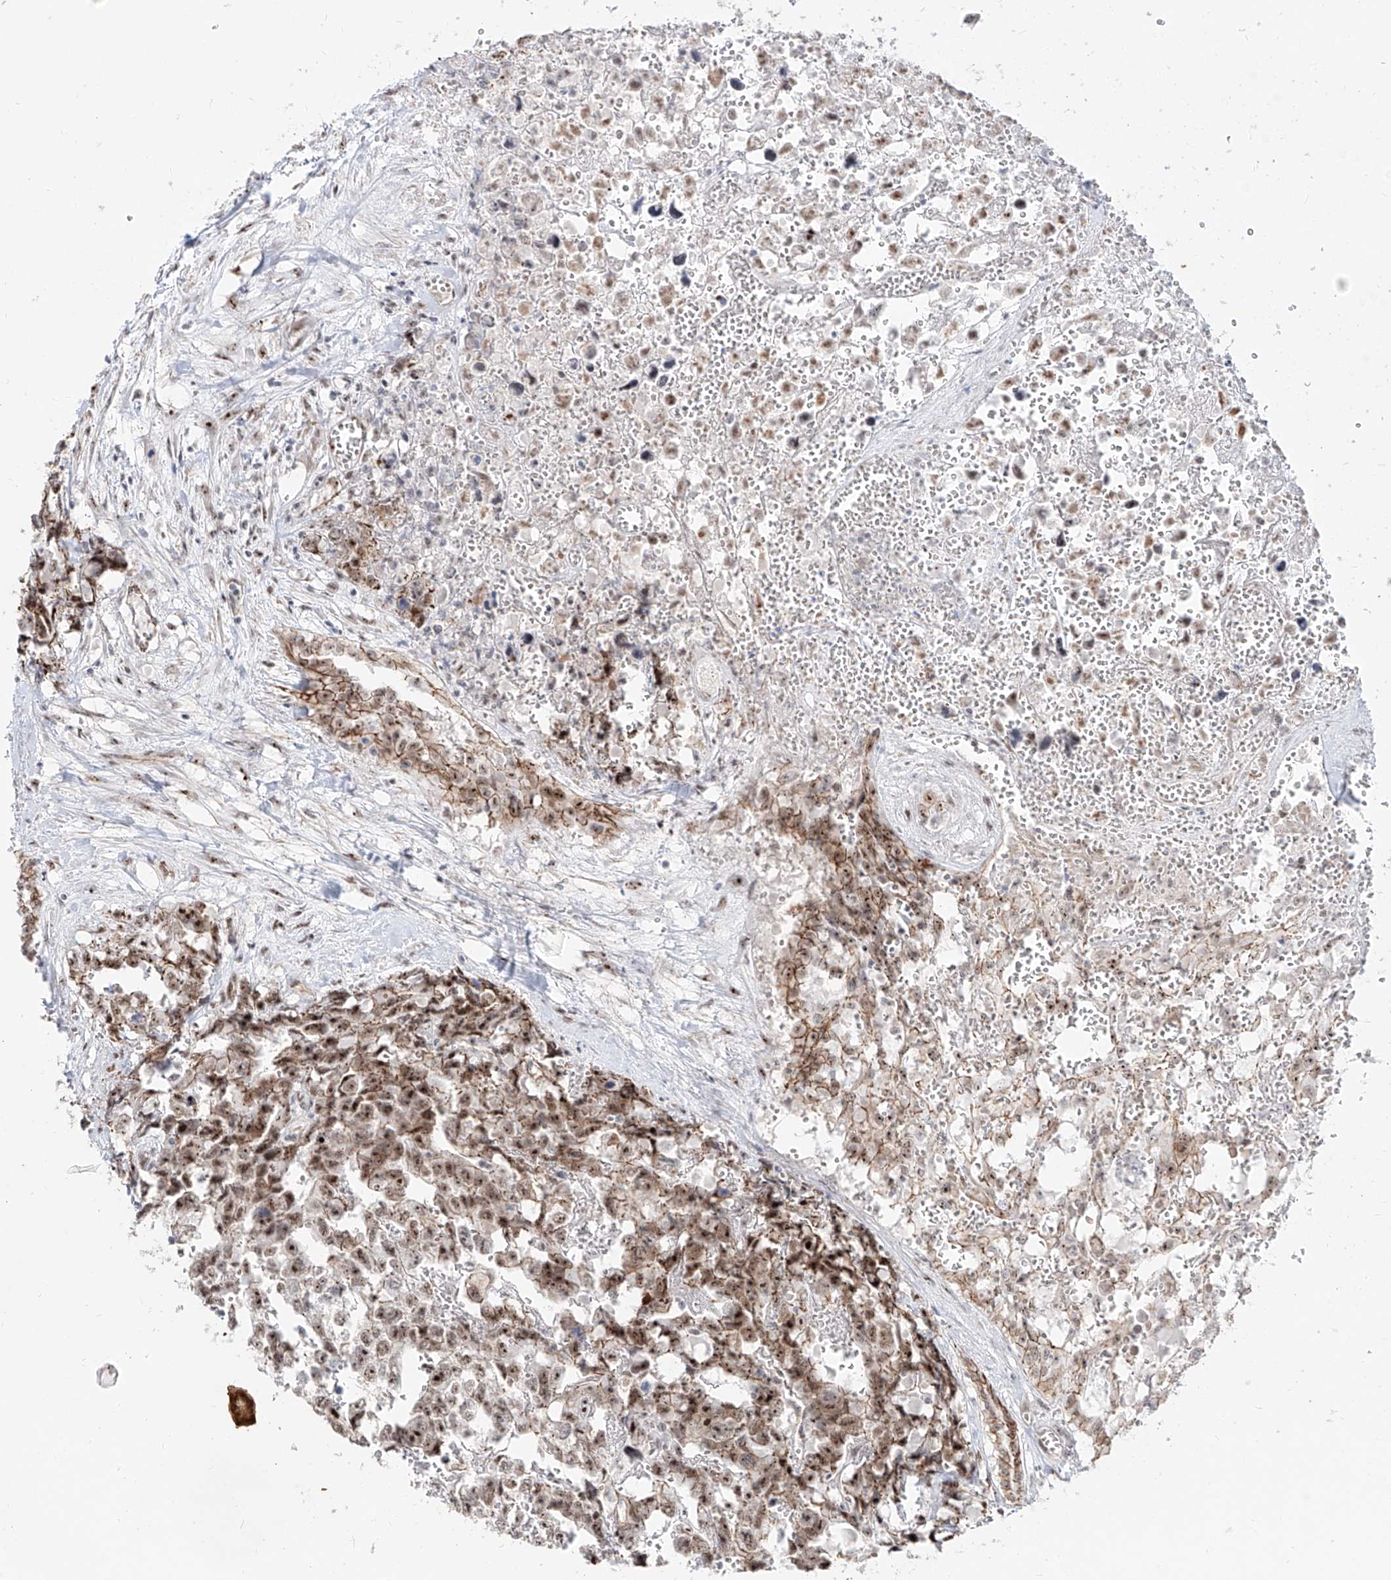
{"staining": {"intensity": "strong", "quantity": ">75%", "location": "cytoplasmic/membranous,nuclear"}, "tissue": "testis cancer", "cell_type": "Tumor cells", "image_type": "cancer", "snomed": [{"axis": "morphology", "description": "Carcinoma, Embryonal, NOS"}, {"axis": "topography", "description": "Testis"}], "caption": "Testis cancer (embryonal carcinoma) stained with IHC displays strong cytoplasmic/membranous and nuclear expression in approximately >75% of tumor cells.", "gene": "ZNF710", "patient": {"sex": "male", "age": 31}}